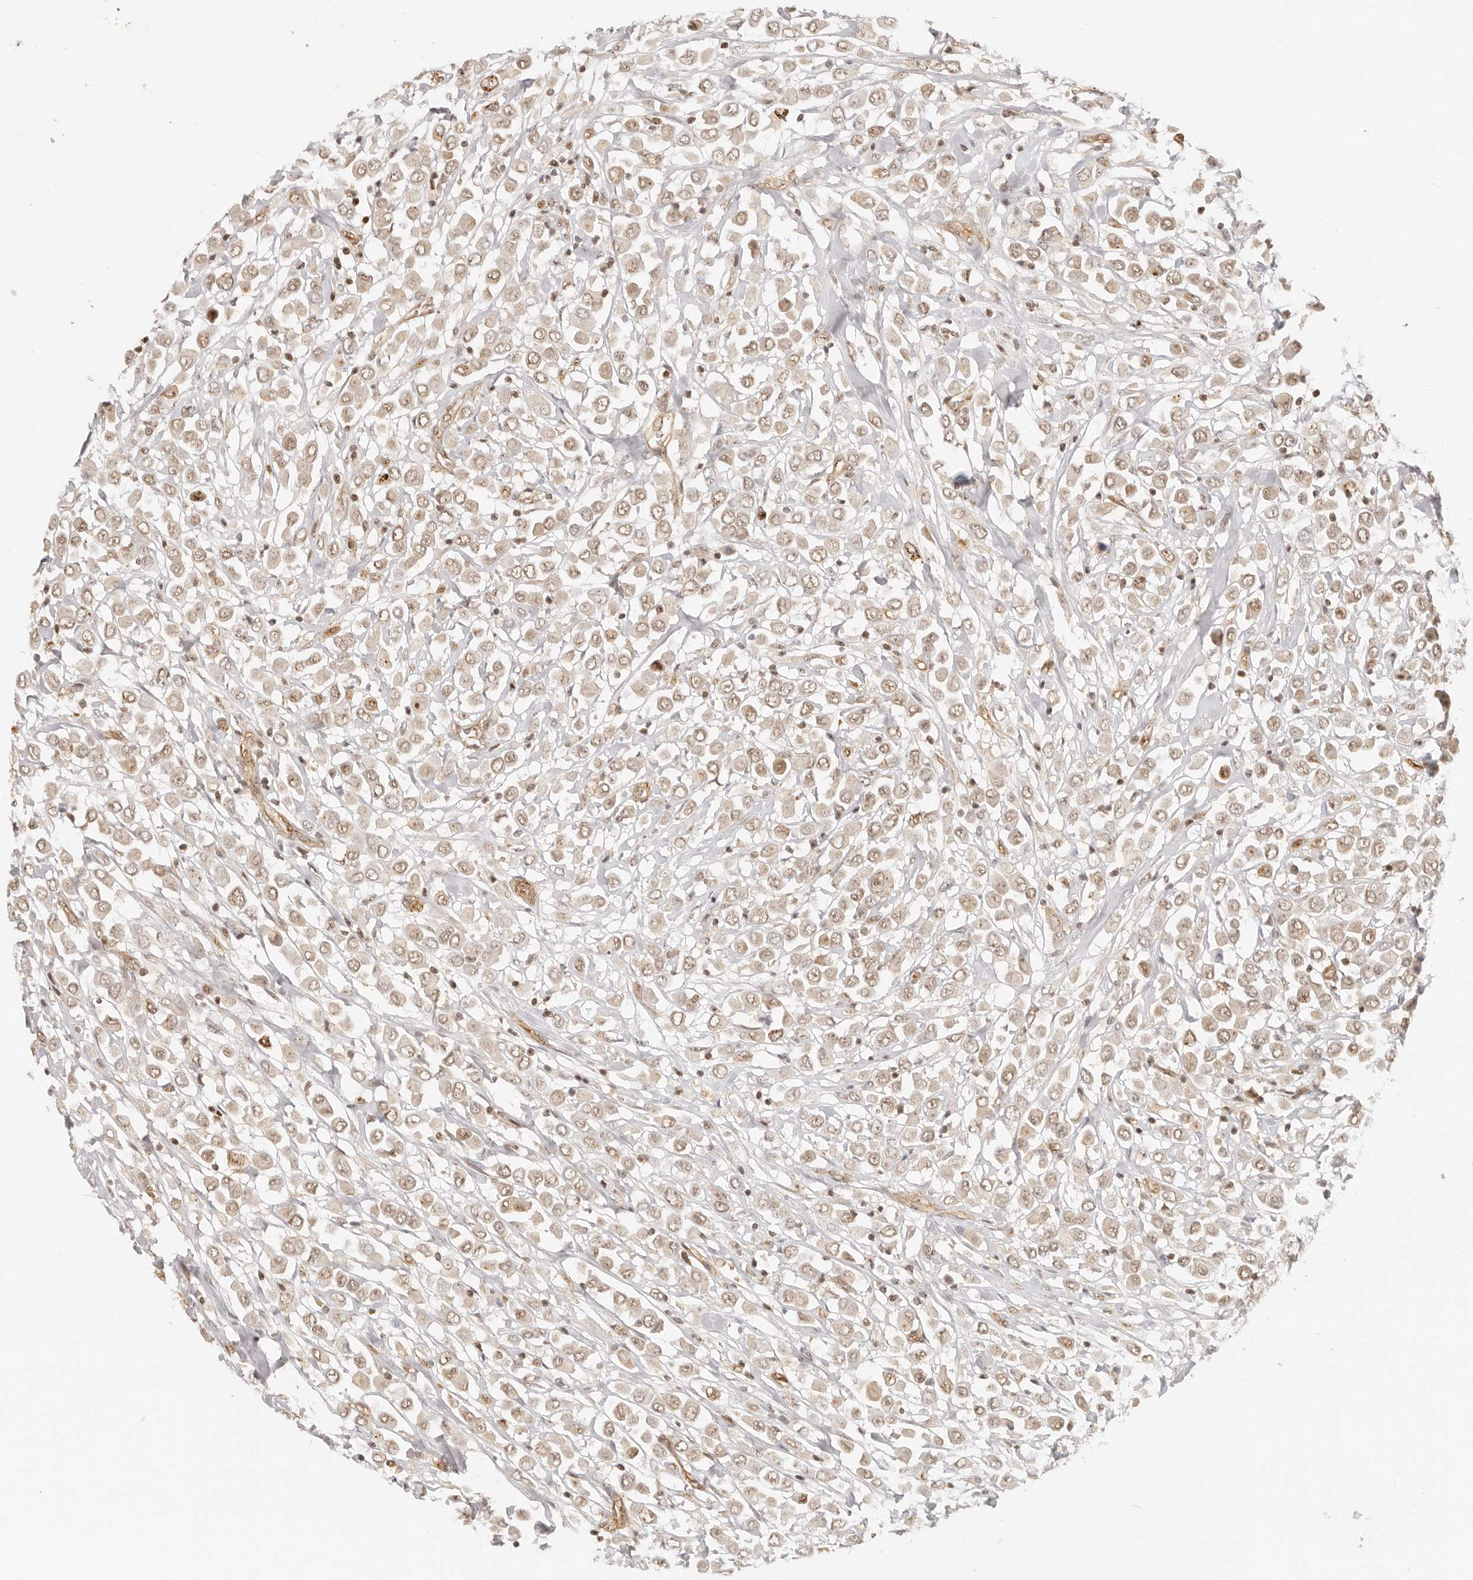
{"staining": {"intensity": "weak", "quantity": ">75%", "location": "nuclear"}, "tissue": "breast cancer", "cell_type": "Tumor cells", "image_type": "cancer", "snomed": [{"axis": "morphology", "description": "Duct carcinoma"}, {"axis": "topography", "description": "Breast"}], "caption": "The immunohistochemical stain shows weak nuclear expression in tumor cells of breast cancer tissue.", "gene": "BAP1", "patient": {"sex": "female", "age": 61}}